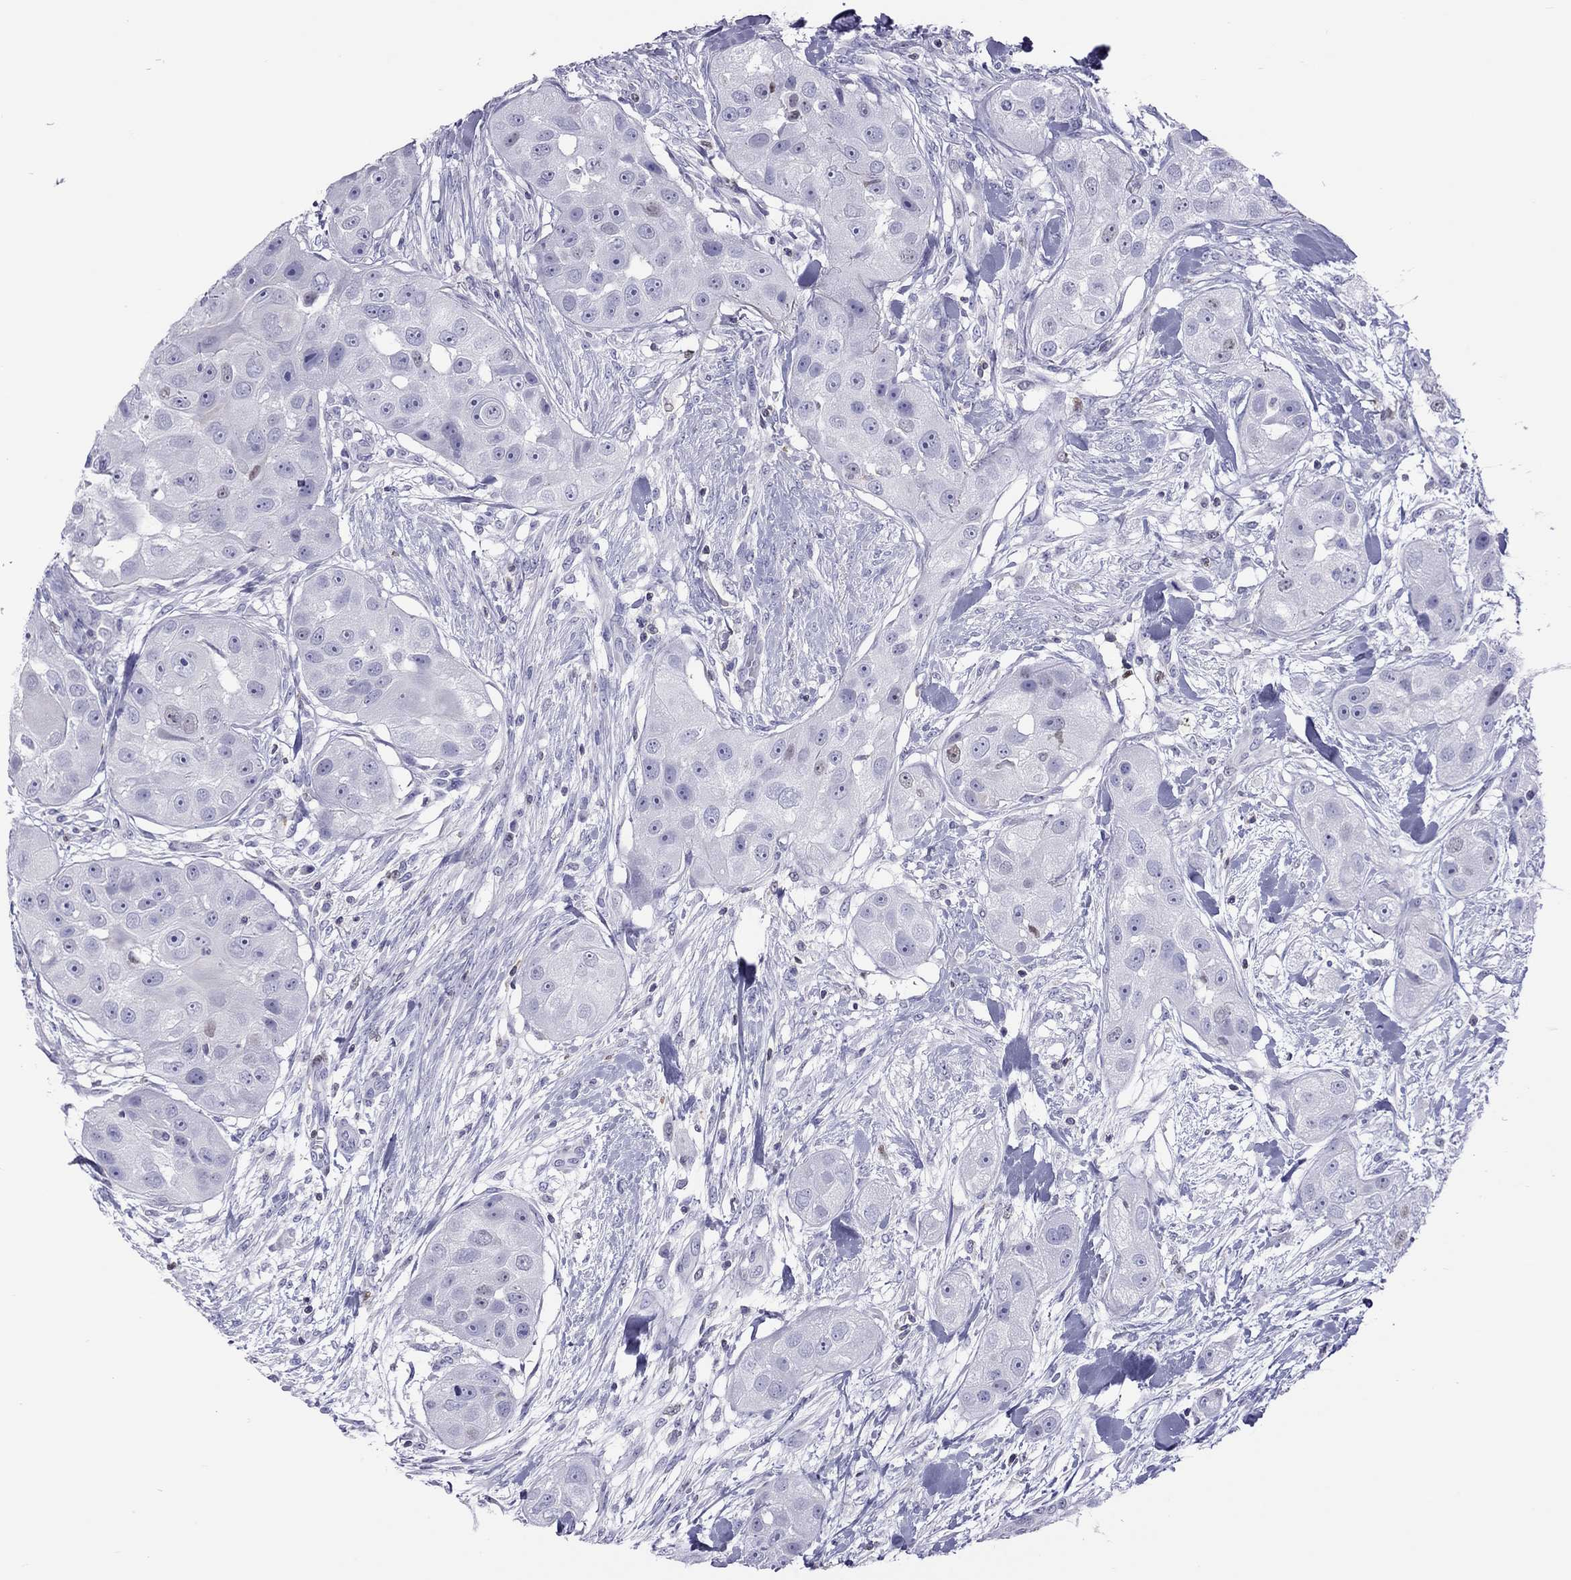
{"staining": {"intensity": "negative", "quantity": "none", "location": "none"}, "tissue": "head and neck cancer", "cell_type": "Tumor cells", "image_type": "cancer", "snomed": [{"axis": "morphology", "description": "Squamous cell carcinoma, NOS"}, {"axis": "topography", "description": "Head-Neck"}], "caption": "Immunohistochemistry (IHC) of human head and neck squamous cell carcinoma exhibits no expression in tumor cells.", "gene": "STAG3", "patient": {"sex": "male", "age": 51}}